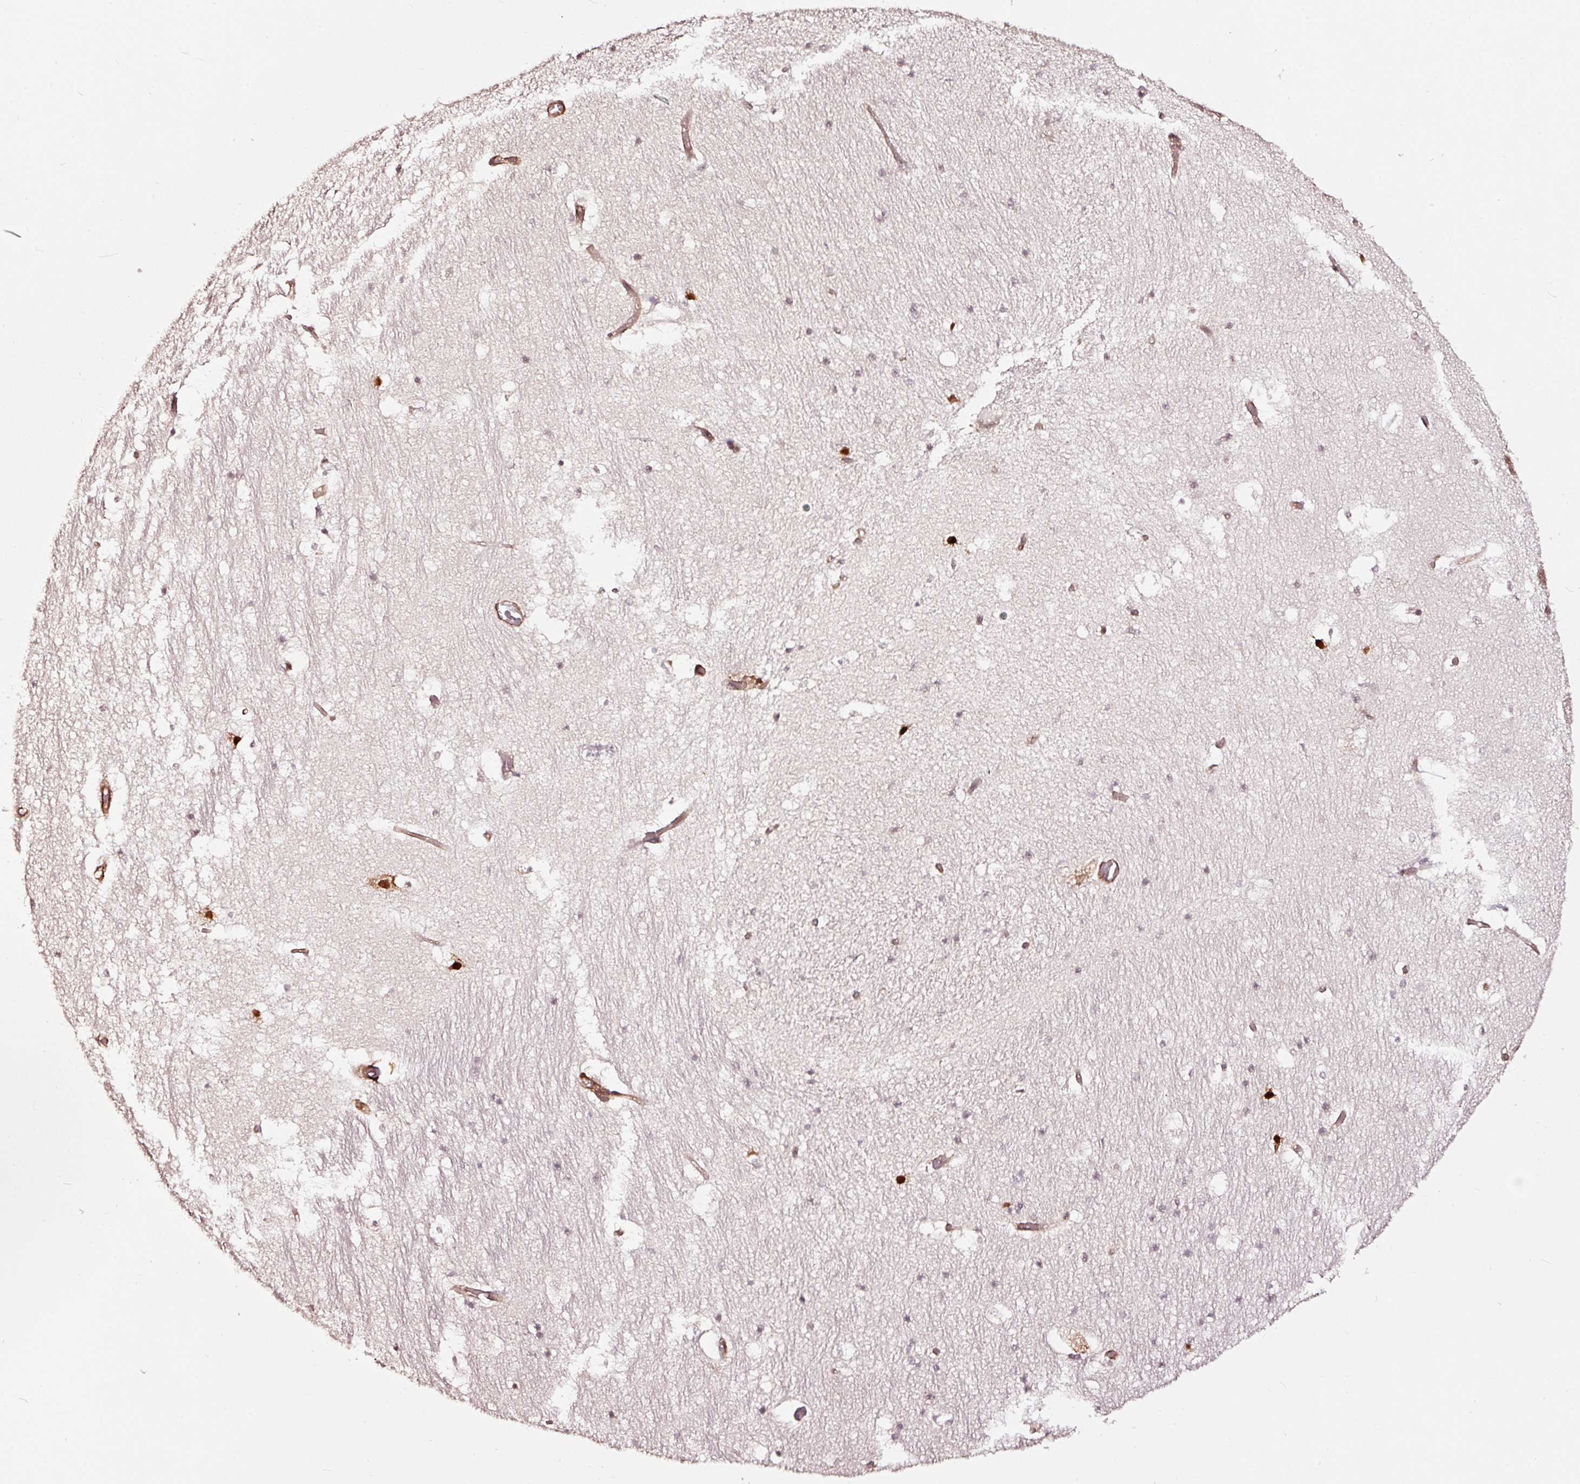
{"staining": {"intensity": "negative", "quantity": "none", "location": "none"}, "tissue": "hippocampus", "cell_type": "Glial cells", "image_type": "normal", "snomed": [{"axis": "morphology", "description": "Normal tissue, NOS"}, {"axis": "topography", "description": "Hippocampus"}], "caption": "DAB immunohistochemical staining of unremarkable hippocampus displays no significant positivity in glial cells. (DAB (3,3'-diaminobenzidine) immunohistochemistry, high magnification).", "gene": "TPM1", "patient": {"sex": "female", "age": 52}}